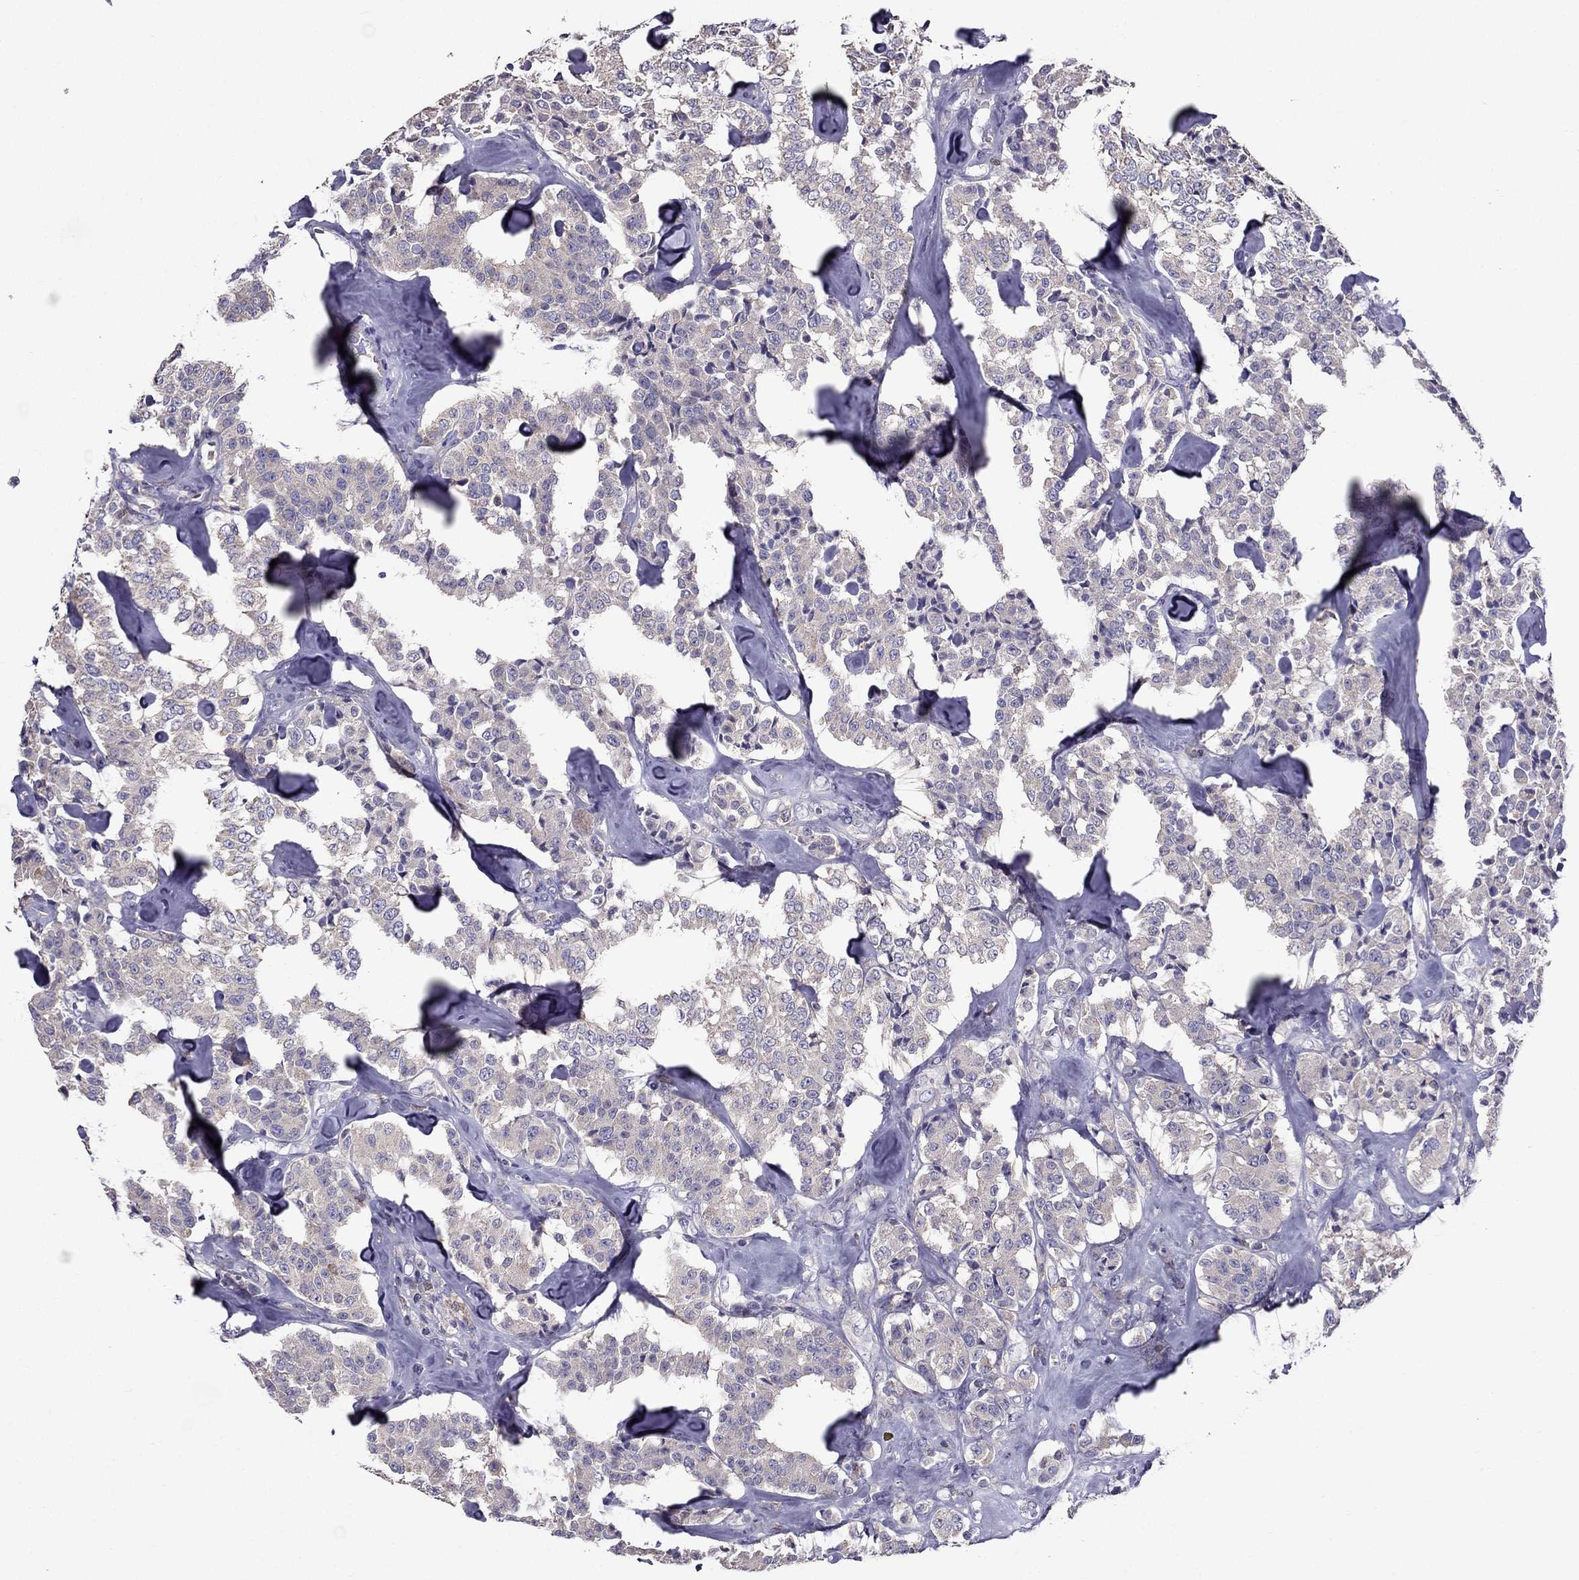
{"staining": {"intensity": "weak", "quantity": "<25%", "location": "cytoplasmic/membranous"}, "tissue": "carcinoid", "cell_type": "Tumor cells", "image_type": "cancer", "snomed": [{"axis": "morphology", "description": "Carcinoid, malignant, NOS"}, {"axis": "topography", "description": "Pancreas"}], "caption": "Immunohistochemical staining of human carcinoid (malignant) demonstrates no significant expression in tumor cells. (DAB IHC with hematoxylin counter stain).", "gene": "AAK1", "patient": {"sex": "male", "age": 41}}